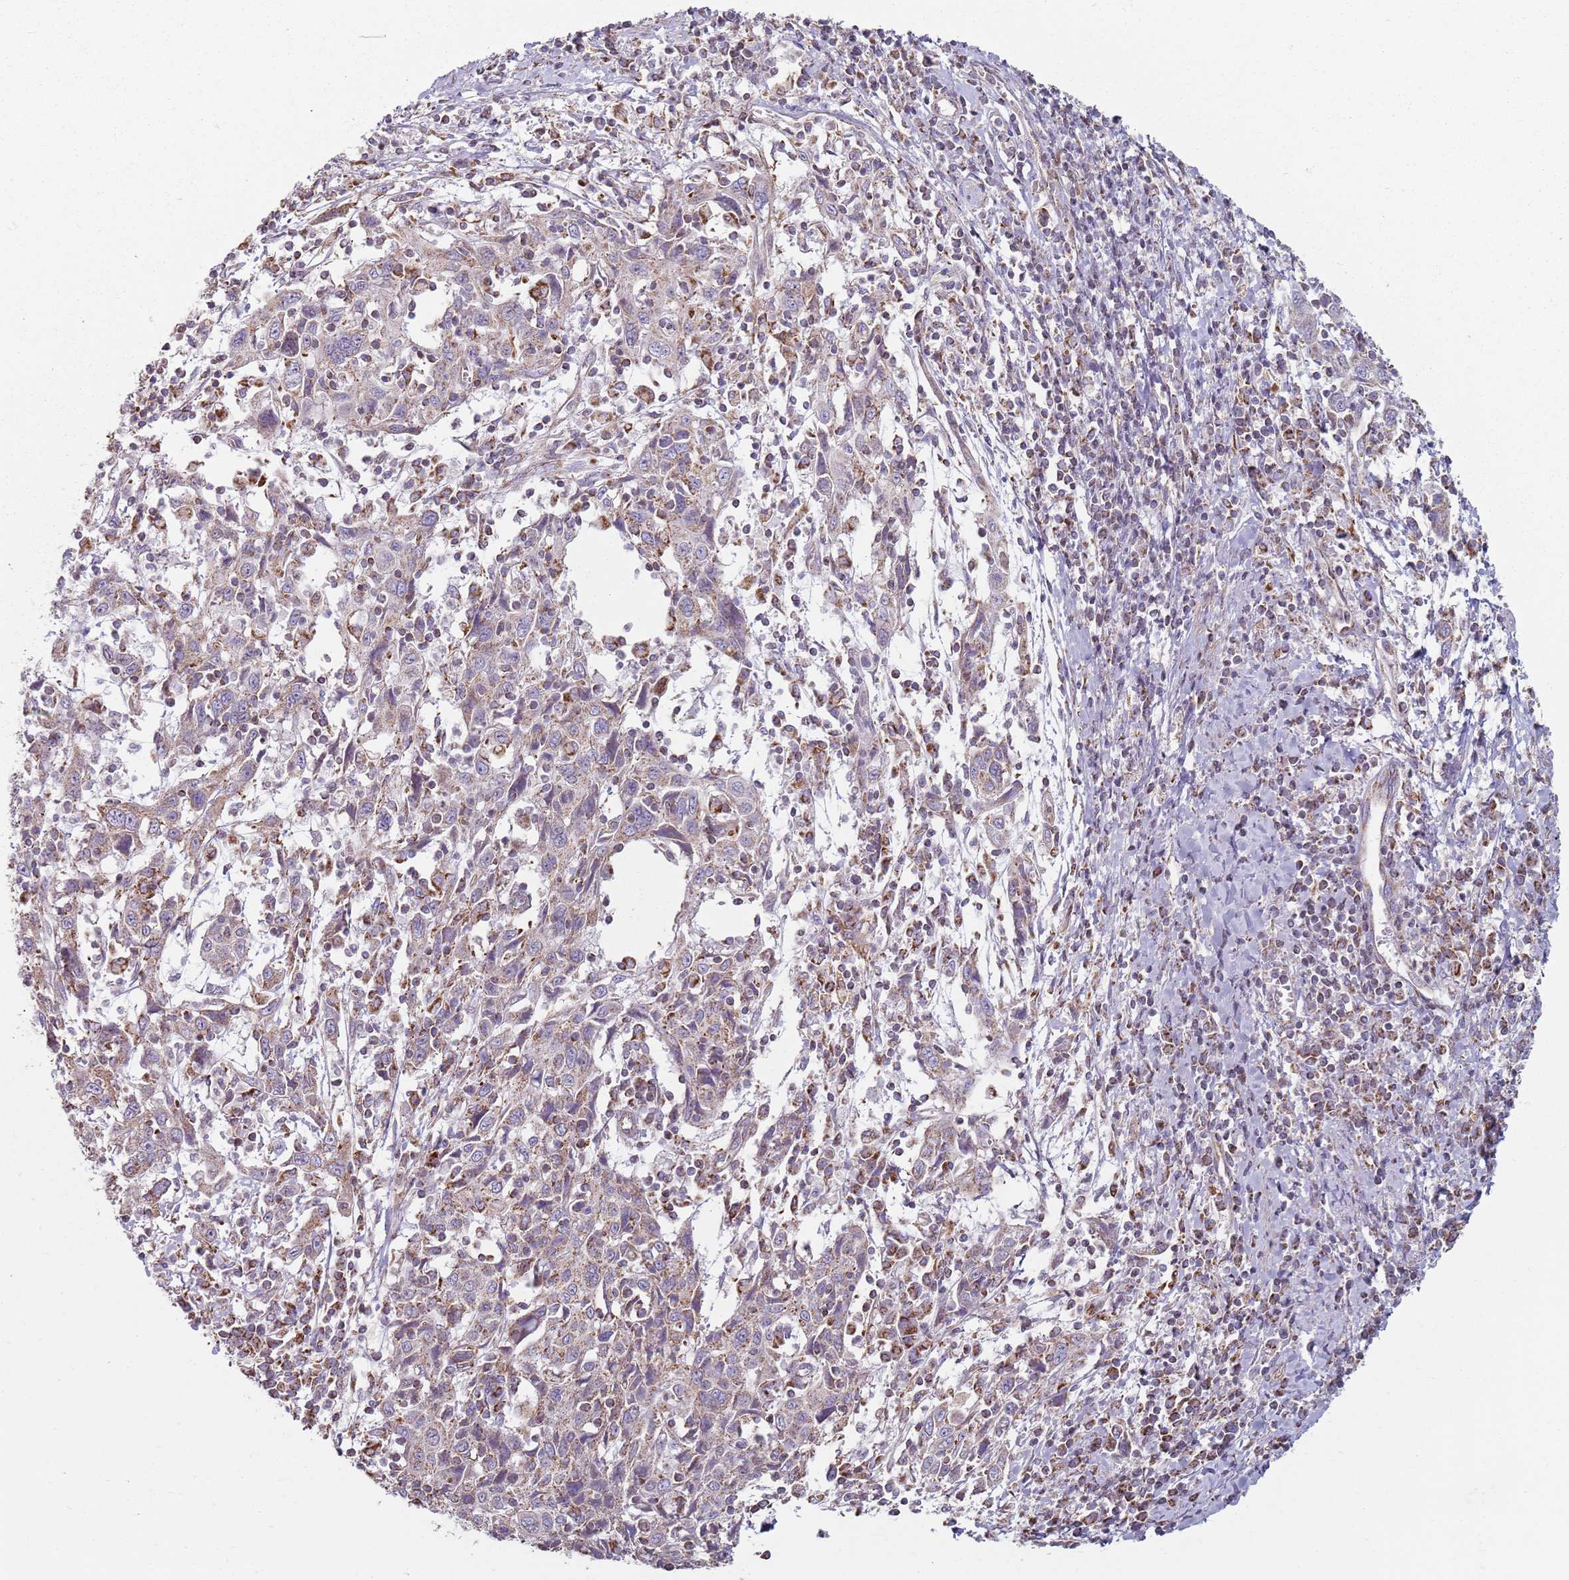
{"staining": {"intensity": "weak", "quantity": "25%-75%", "location": "cytoplasmic/membranous"}, "tissue": "cervical cancer", "cell_type": "Tumor cells", "image_type": "cancer", "snomed": [{"axis": "morphology", "description": "Squamous cell carcinoma, NOS"}, {"axis": "topography", "description": "Cervix"}], "caption": "Protein staining of squamous cell carcinoma (cervical) tissue displays weak cytoplasmic/membranous expression in about 25%-75% of tumor cells.", "gene": "GAS8", "patient": {"sex": "female", "age": 46}}